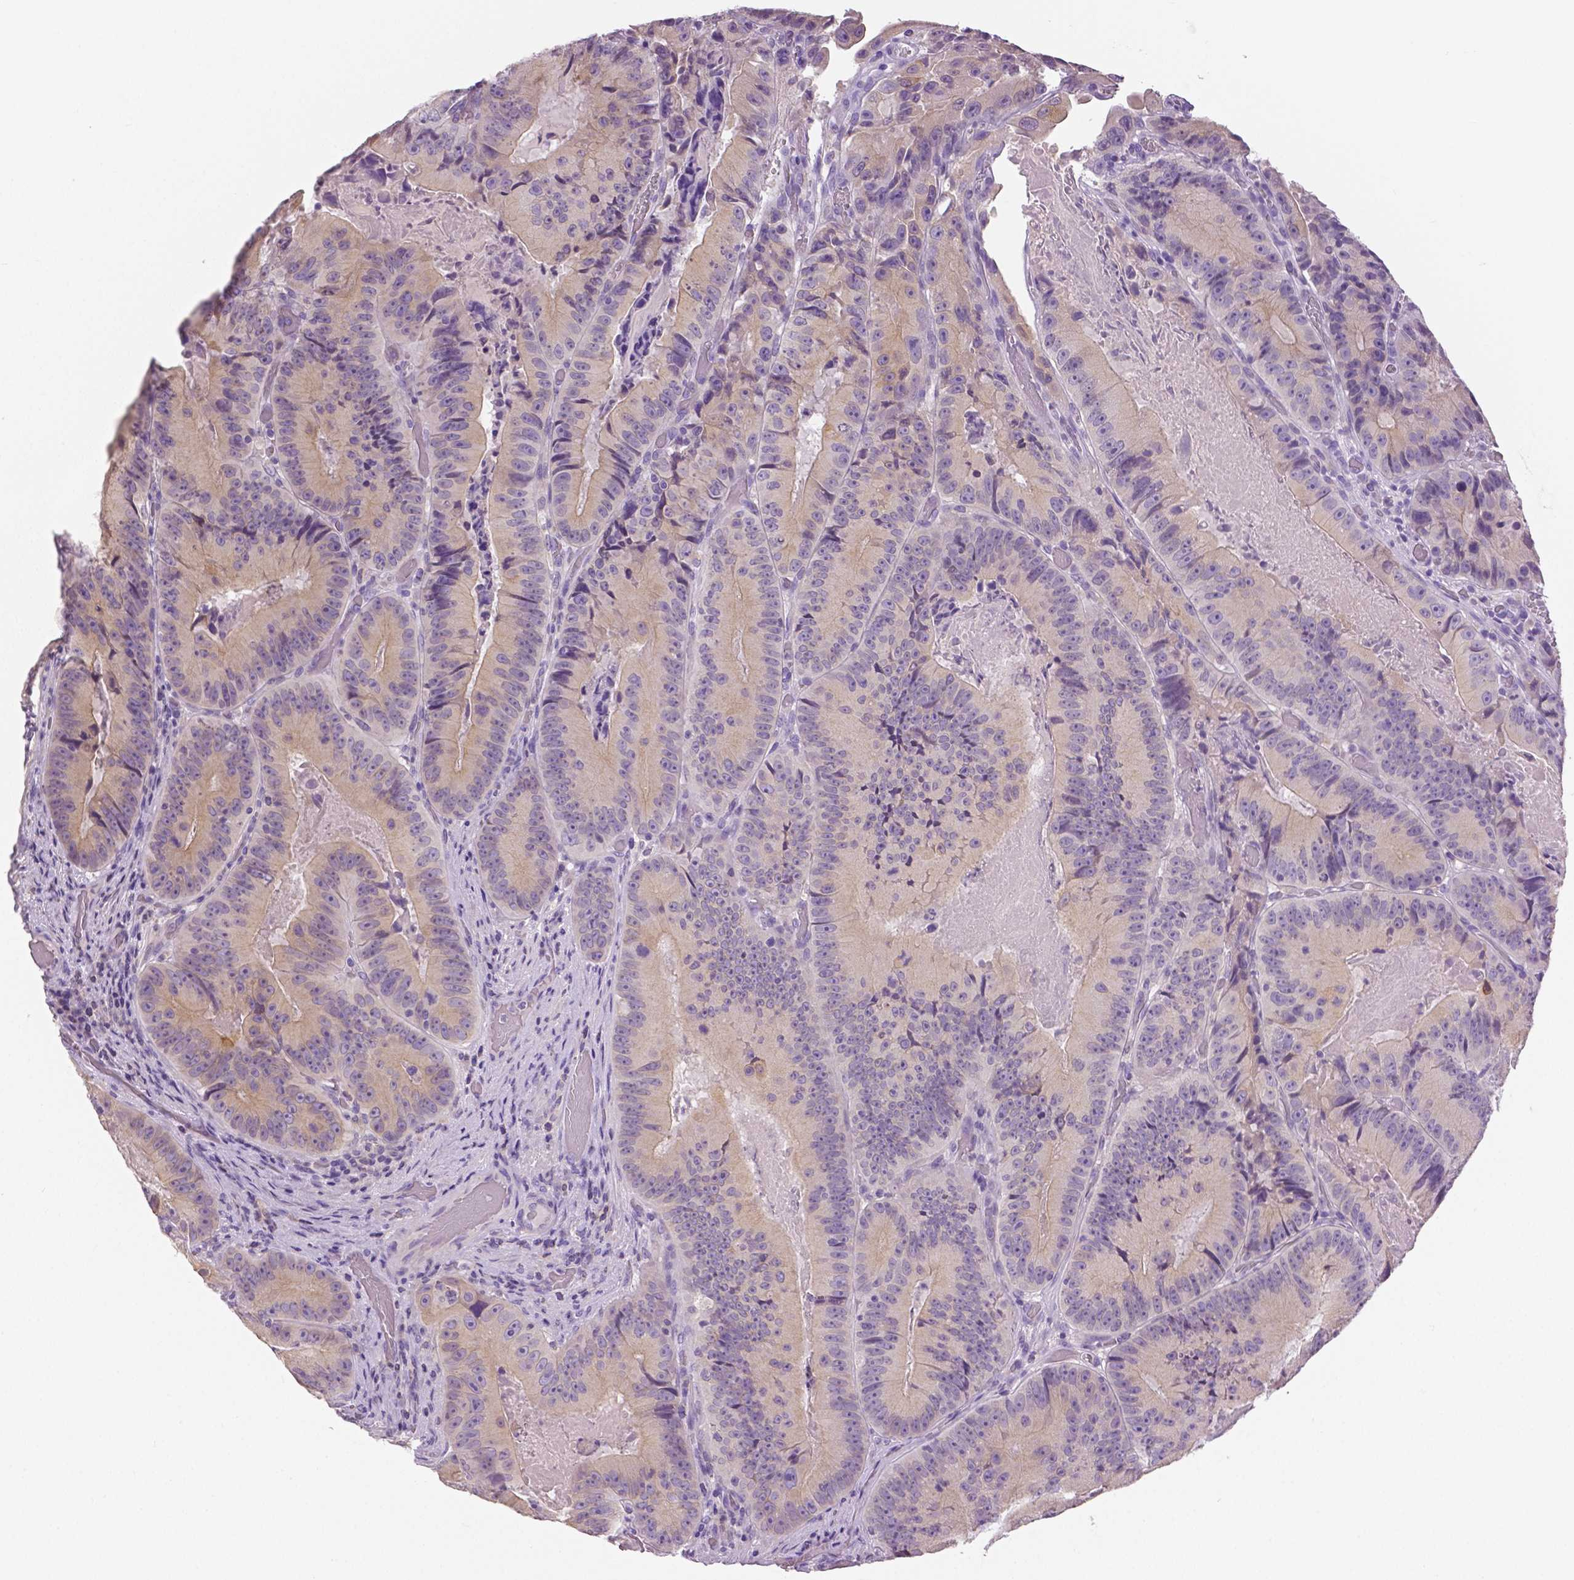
{"staining": {"intensity": "weak", "quantity": "<25%", "location": "cytoplasmic/membranous"}, "tissue": "colorectal cancer", "cell_type": "Tumor cells", "image_type": "cancer", "snomed": [{"axis": "morphology", "description": "Adenocarcinoma, NOS"}, {"axis": "topography", "description": "Colon"}], "caption": "Micrograph shows no protein positivity in tumor cells of colorectal adenocarcinoma tissue.", "gene": "DNAH12", "patient": {"sex": "female", "age": 86}}